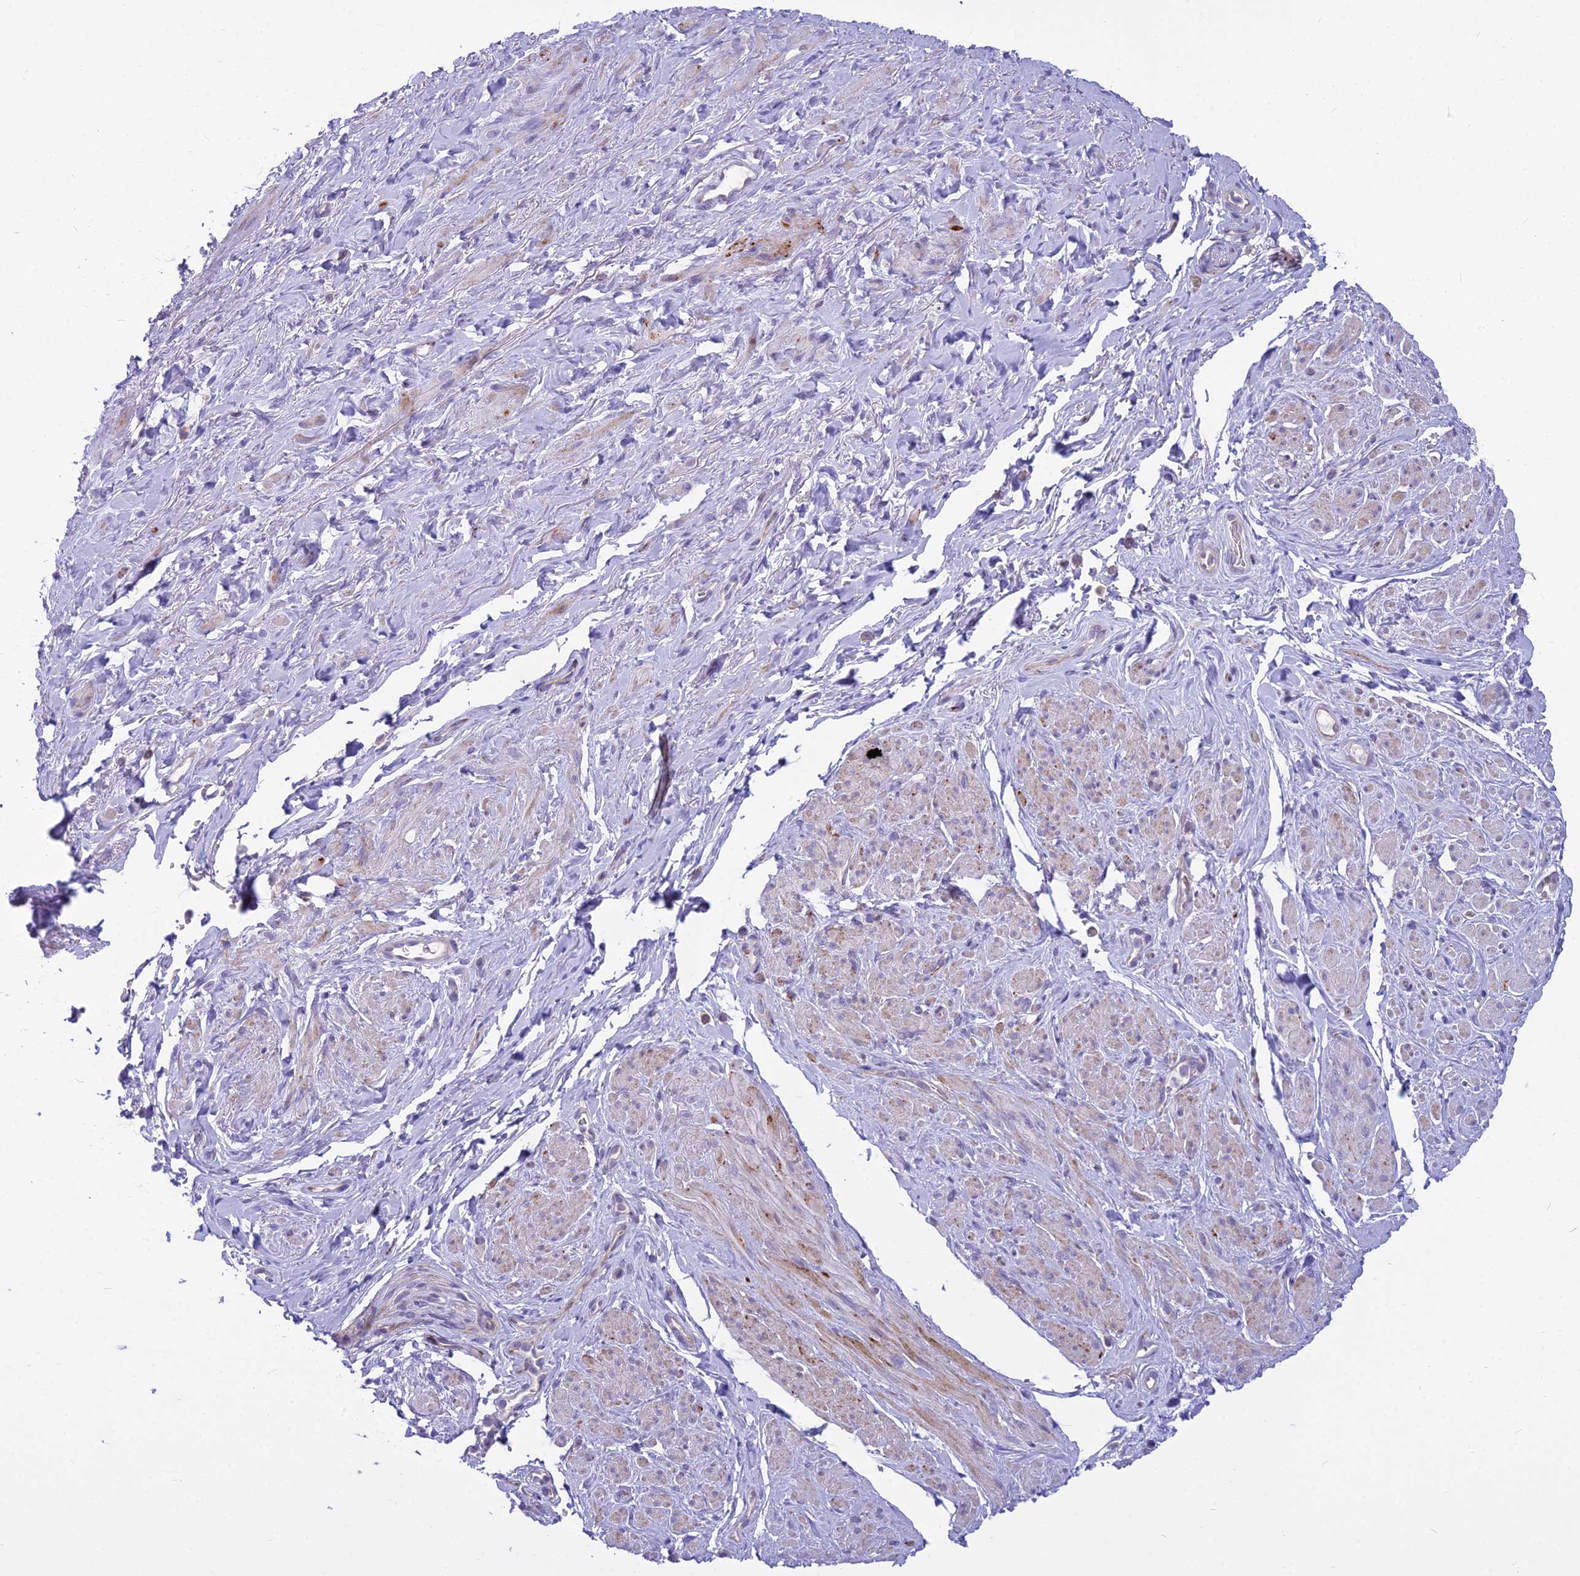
{"staining": {"intensity": "weak", "quantity": "25%-75%", "location": "cytoplasmic/membranous"}, "tissue": "smooth muscle", "cell_type": "Smooth muscle cells", "image_type": "normal", "snomed": [{"axis": "morphology", "description": "Normal tissue, NOS"}, {"axis": "topography", "description": "Smooth muscle"}, {"axis": "topography", "description": "Peripheral nerve tissue"}], "caption": "Brown immunohistochemical staining in normal smooth muscle demonstrates weak cytoplasmic/membranous positivity in approximately 25%-75% of smooth muscle cells. The staining is performed using DAB brown chromogen to label protein expression. The nuclei are counter-stained blue using hematoxylin.", "gene": "PCDHB14", "patient": {"sex": "male", "age": 69}}